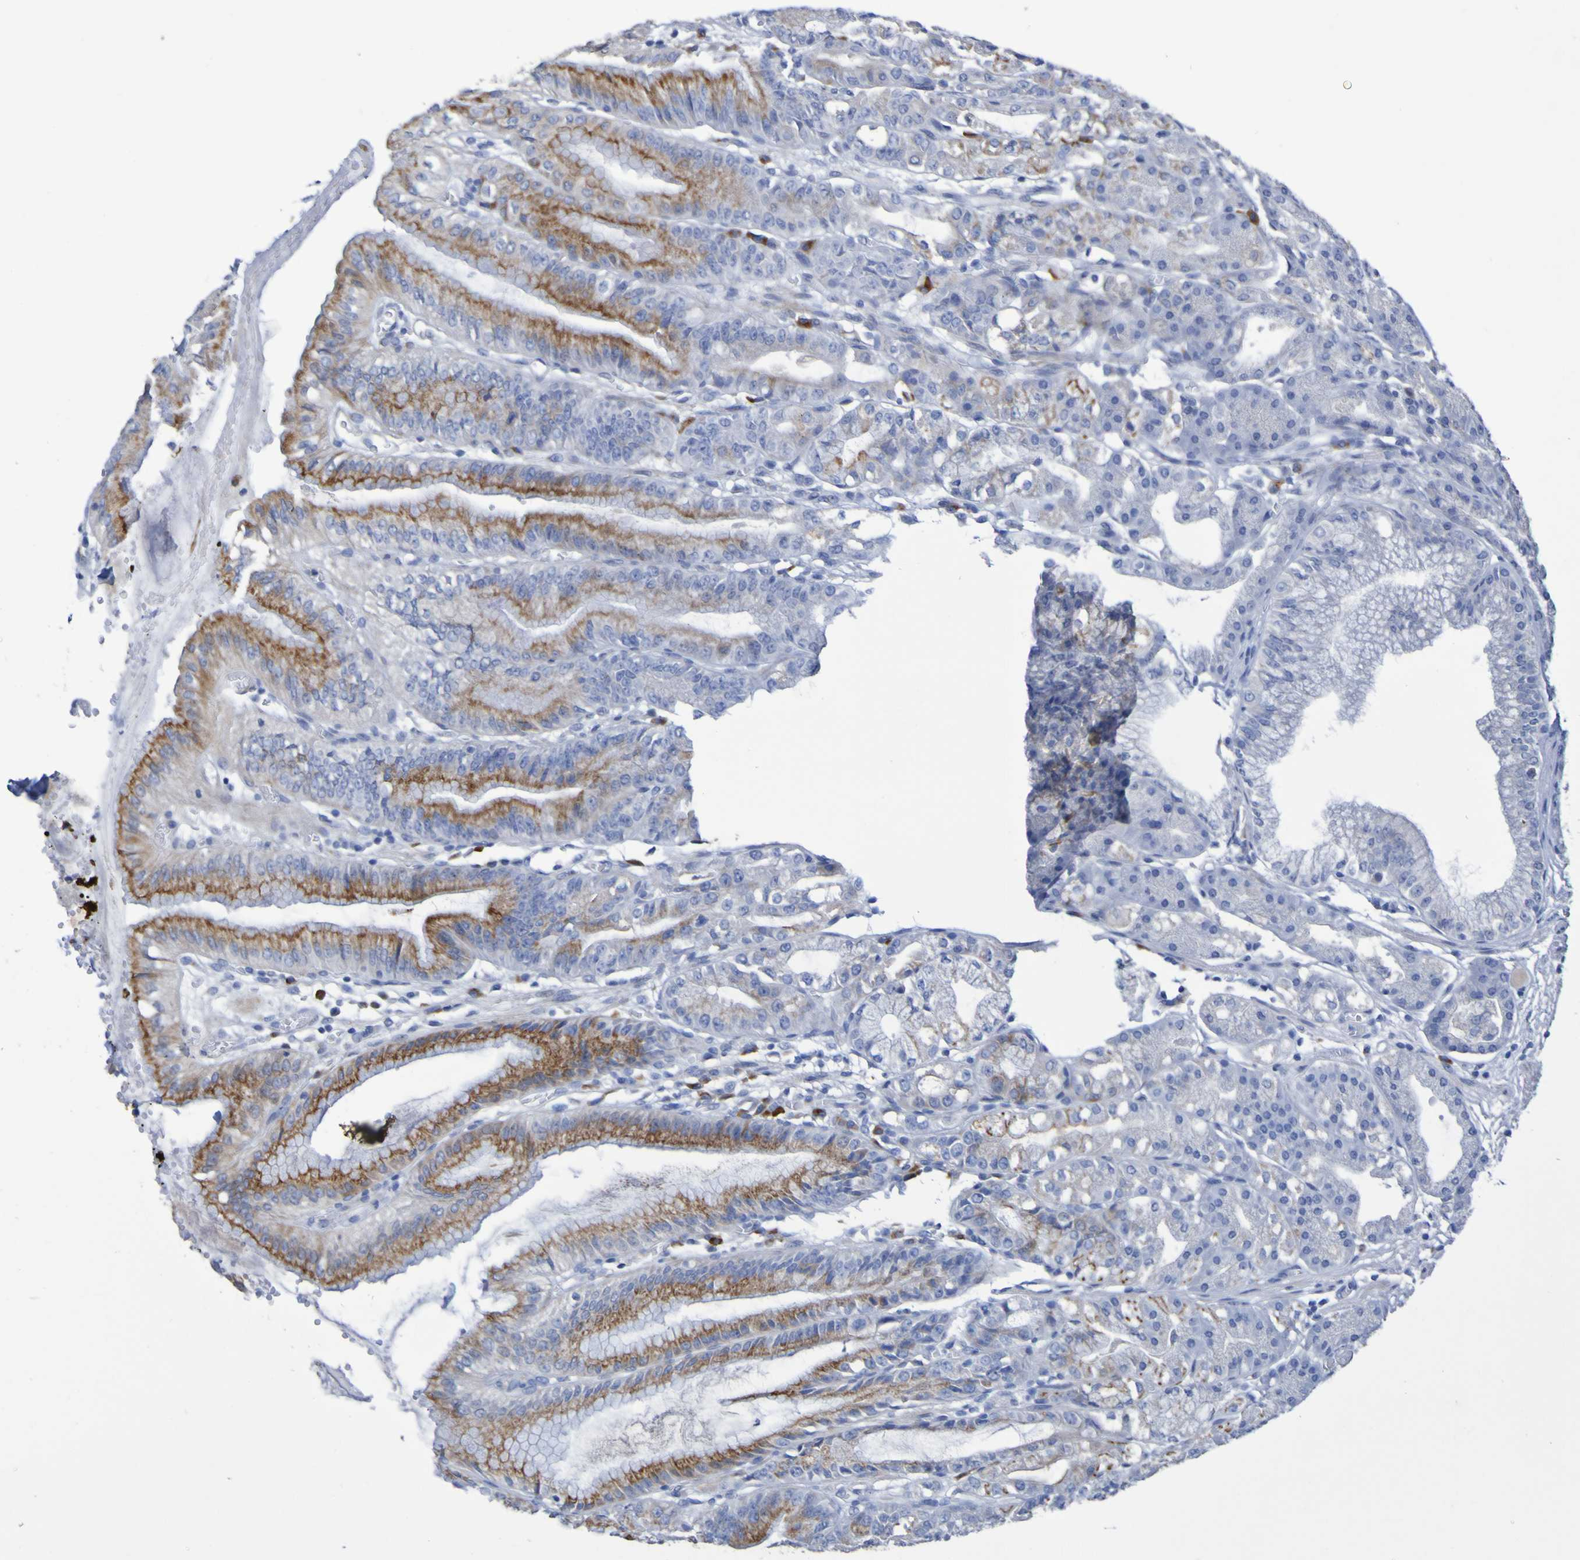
{"staining": {"intensity": "moderate", "quantity": "25%-75%", "location": "cytoplasmic/membranous"}, "tissue": "stomach", "cell_type": "Glandular cells", "image_type": "normal", "snomed": [{"axis": "morphology", "description": "Normal tissue, NOS"}, {"axis": "topography", "description": "Stomach, lower"}], "caption": "This is a micrograph of immunohistochemistry (IHC) staining of unremarkable stomach, which shows moderate staining in the cytoplasmic/membranous of glandular cells.", "gene": "C11orf24", "patient": {"sex": "male", "age": 71}}